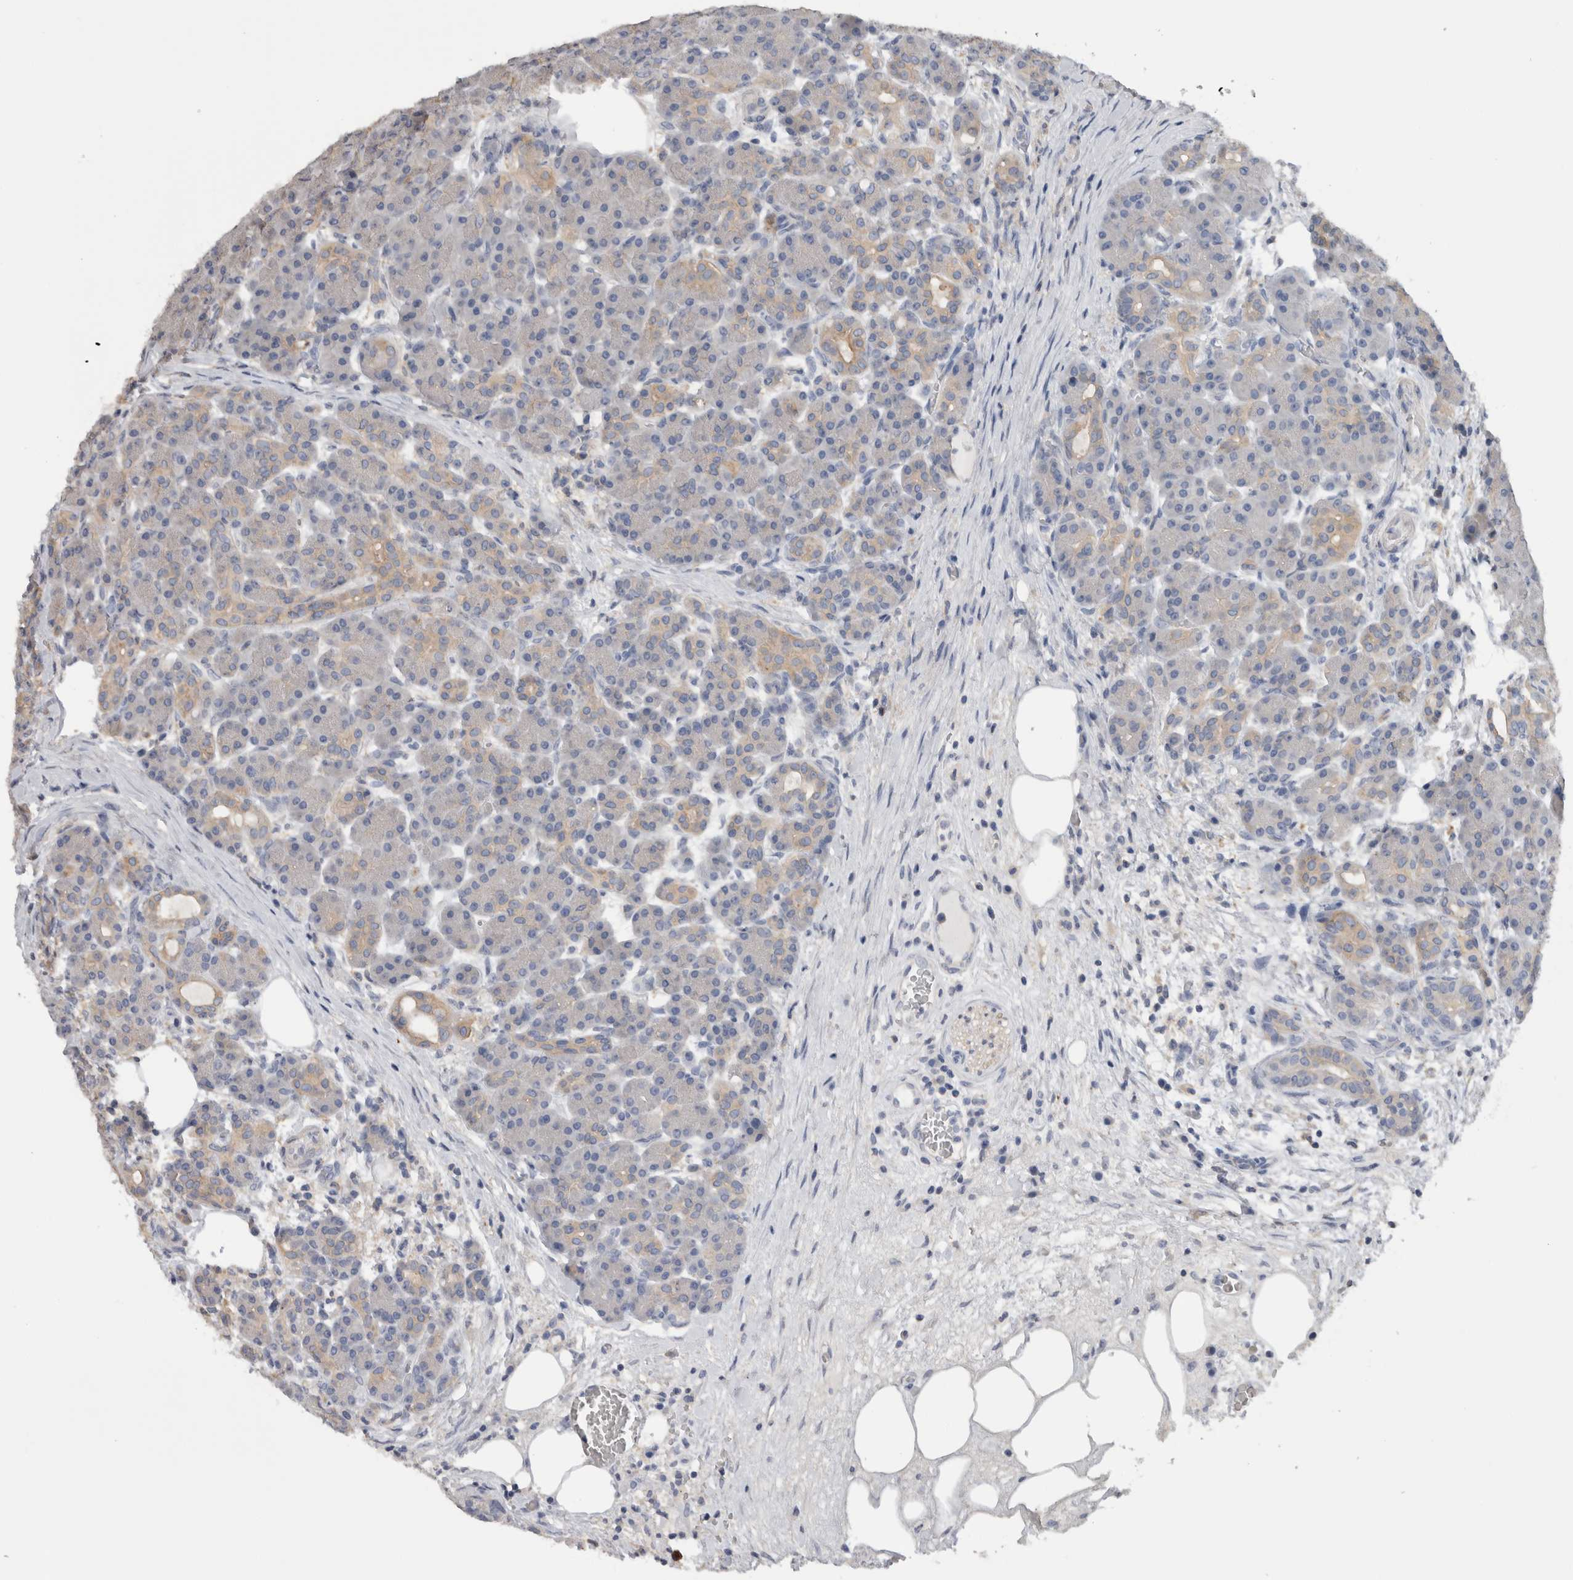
{"staining": {"intensity": "weak", "quantity": "<25%", "location": "cytoplasmic/membranous"}, "tissue": "pancreas", "cell_type": "Exocrine glandular cells", "image_type": "normal", "snomed": [{"axis": "morphology", "description": "Normal tissue, NOS"}, {"axis": "topography", "description": "Pancreas"}], "caption": "The IHC photomicrograph has no significant positivity in exocrine glandular cells of pancreas. (DAB IHC with hematoxylin counter stain).", "gene": "SCRN1", "patient": {"sex": "male", "age": 63}}